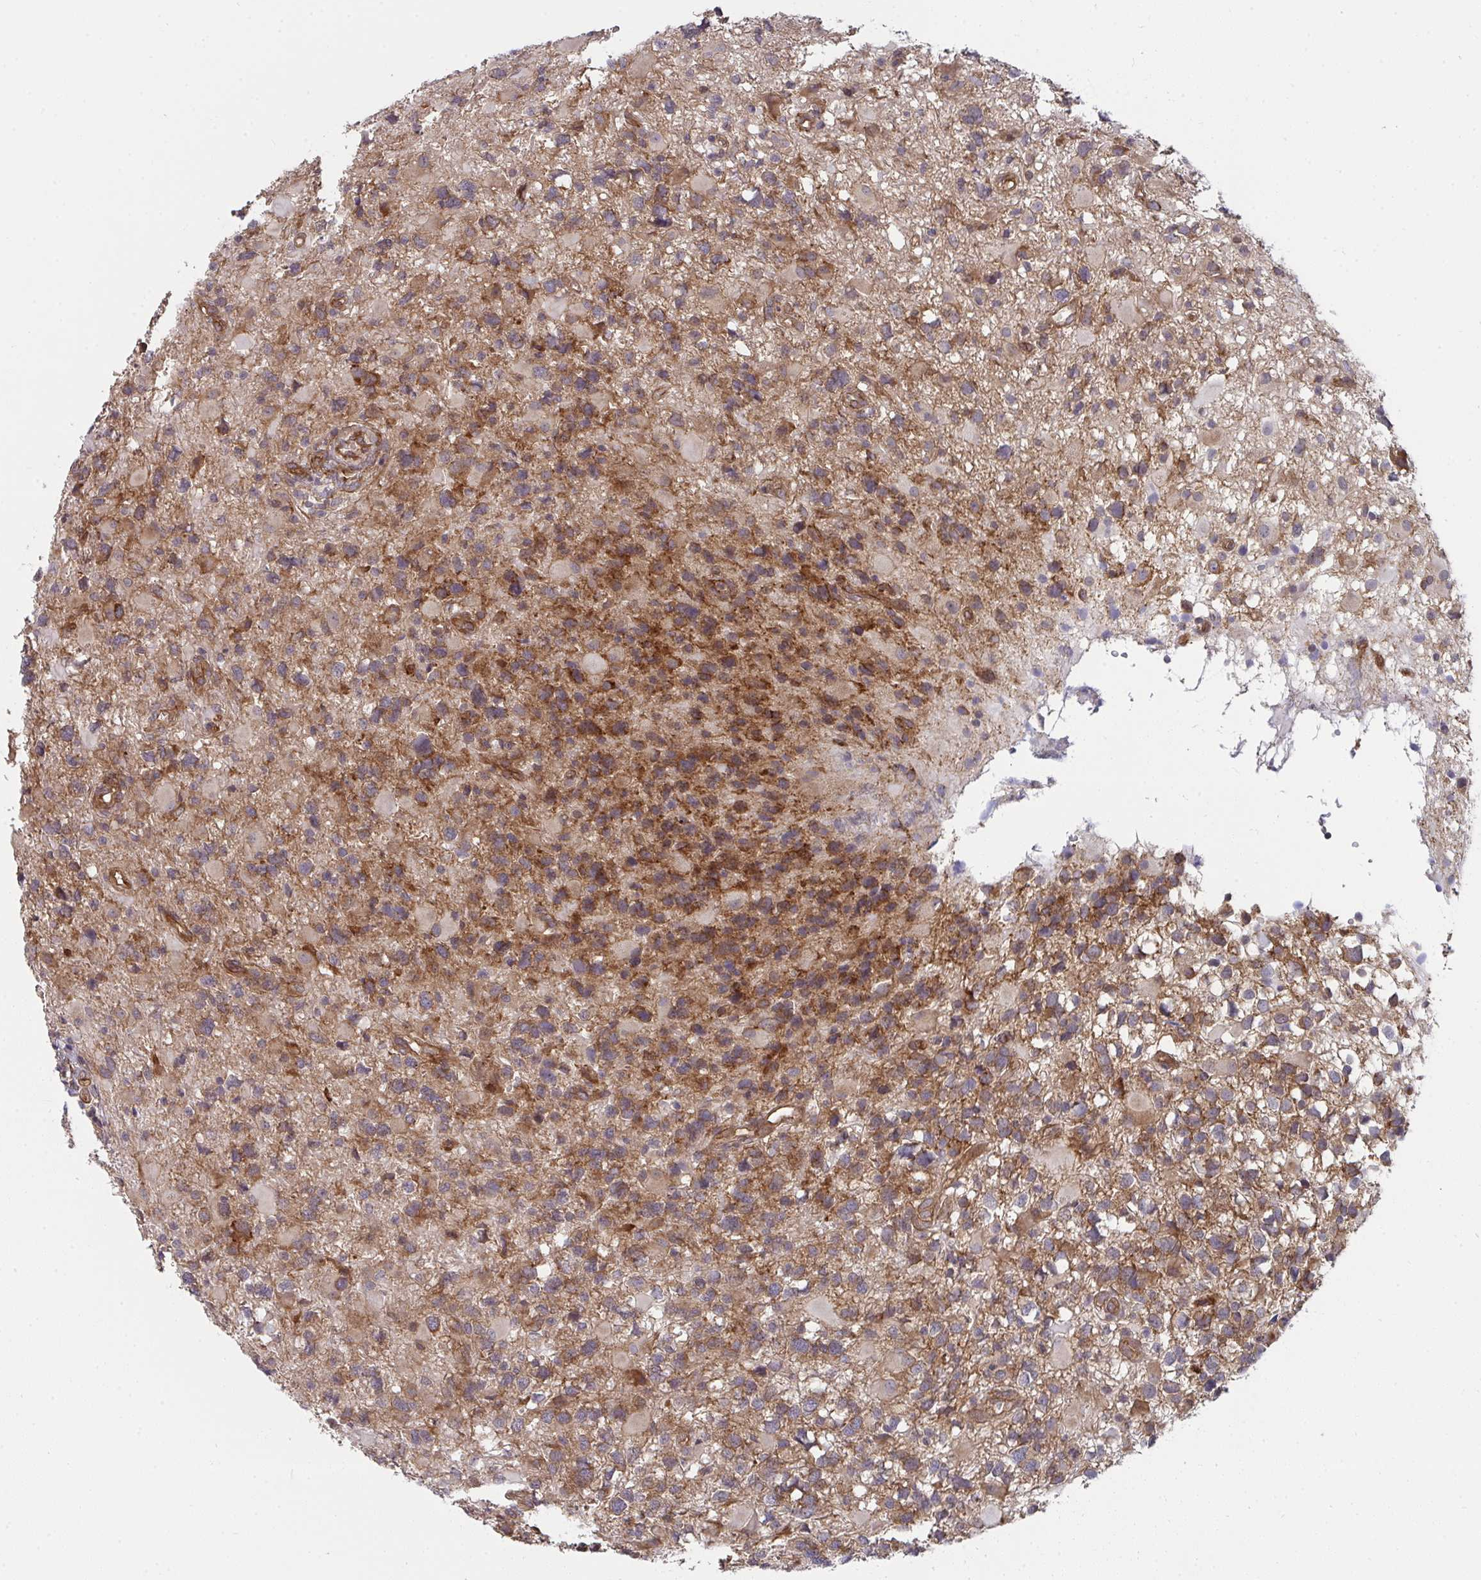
{"staining": {"intensity": "moderate", "quantity": "25%-75%", "location": "cytoplasmic/membranous"}, "tissue": "glioma", "cell_type": "Tumor cells", "image_type": "cancer", "snomed": [{"axis": "morphology", "description": "Glioma, malignant, High grade"}, {"axis": "topography", "description": "Brain"}], "caption": "This is an image of immunohistochemistry (IHC) staining of high-grade glioma (malignant), which shows moderate staining in the cytoplasmic/membranous of tumor cells.", "gene": "CASP9", "patient": {"sex": "male", "age": 54}}